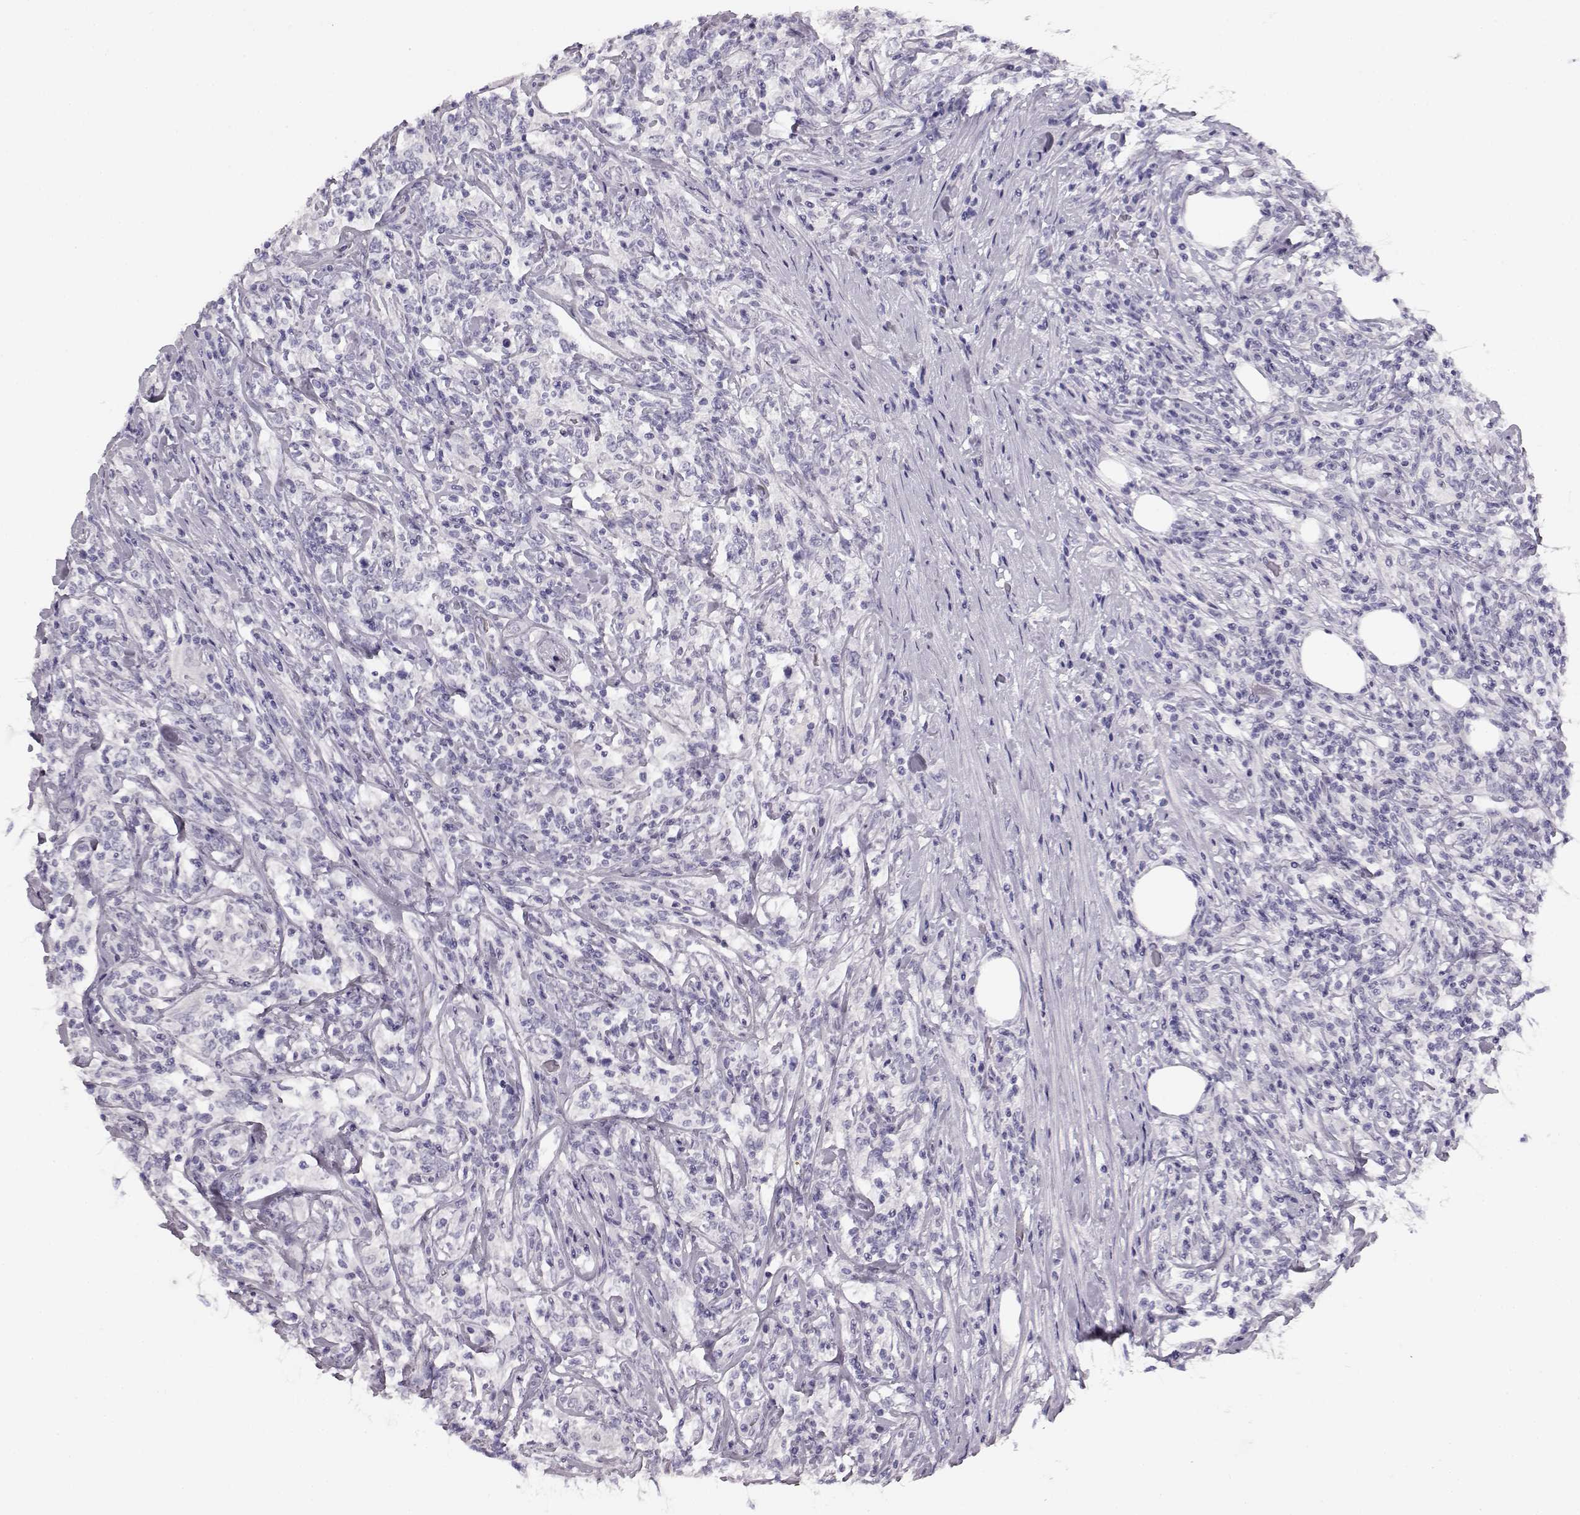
{"staining": {"intensity": "negative", "quantity": "none", "location": "none"}, "tissue": "lymphoma", "cell_type": "Tumor cells", "image_type": "cancer", "snomed": [{"axis": "morphology", "description": "Malignant lymphoma, non-Hodgkin's type, High grade"}, {"axis": "topography", "description": "Lymph node"}], "caption": "Micrograph shows no significant protein staining in tumor cells of high-grade malignant lymphoma, non-Hodgkin's type.", "gene": "BFSP2", "patient": {"sex": "female", "age": 84}}